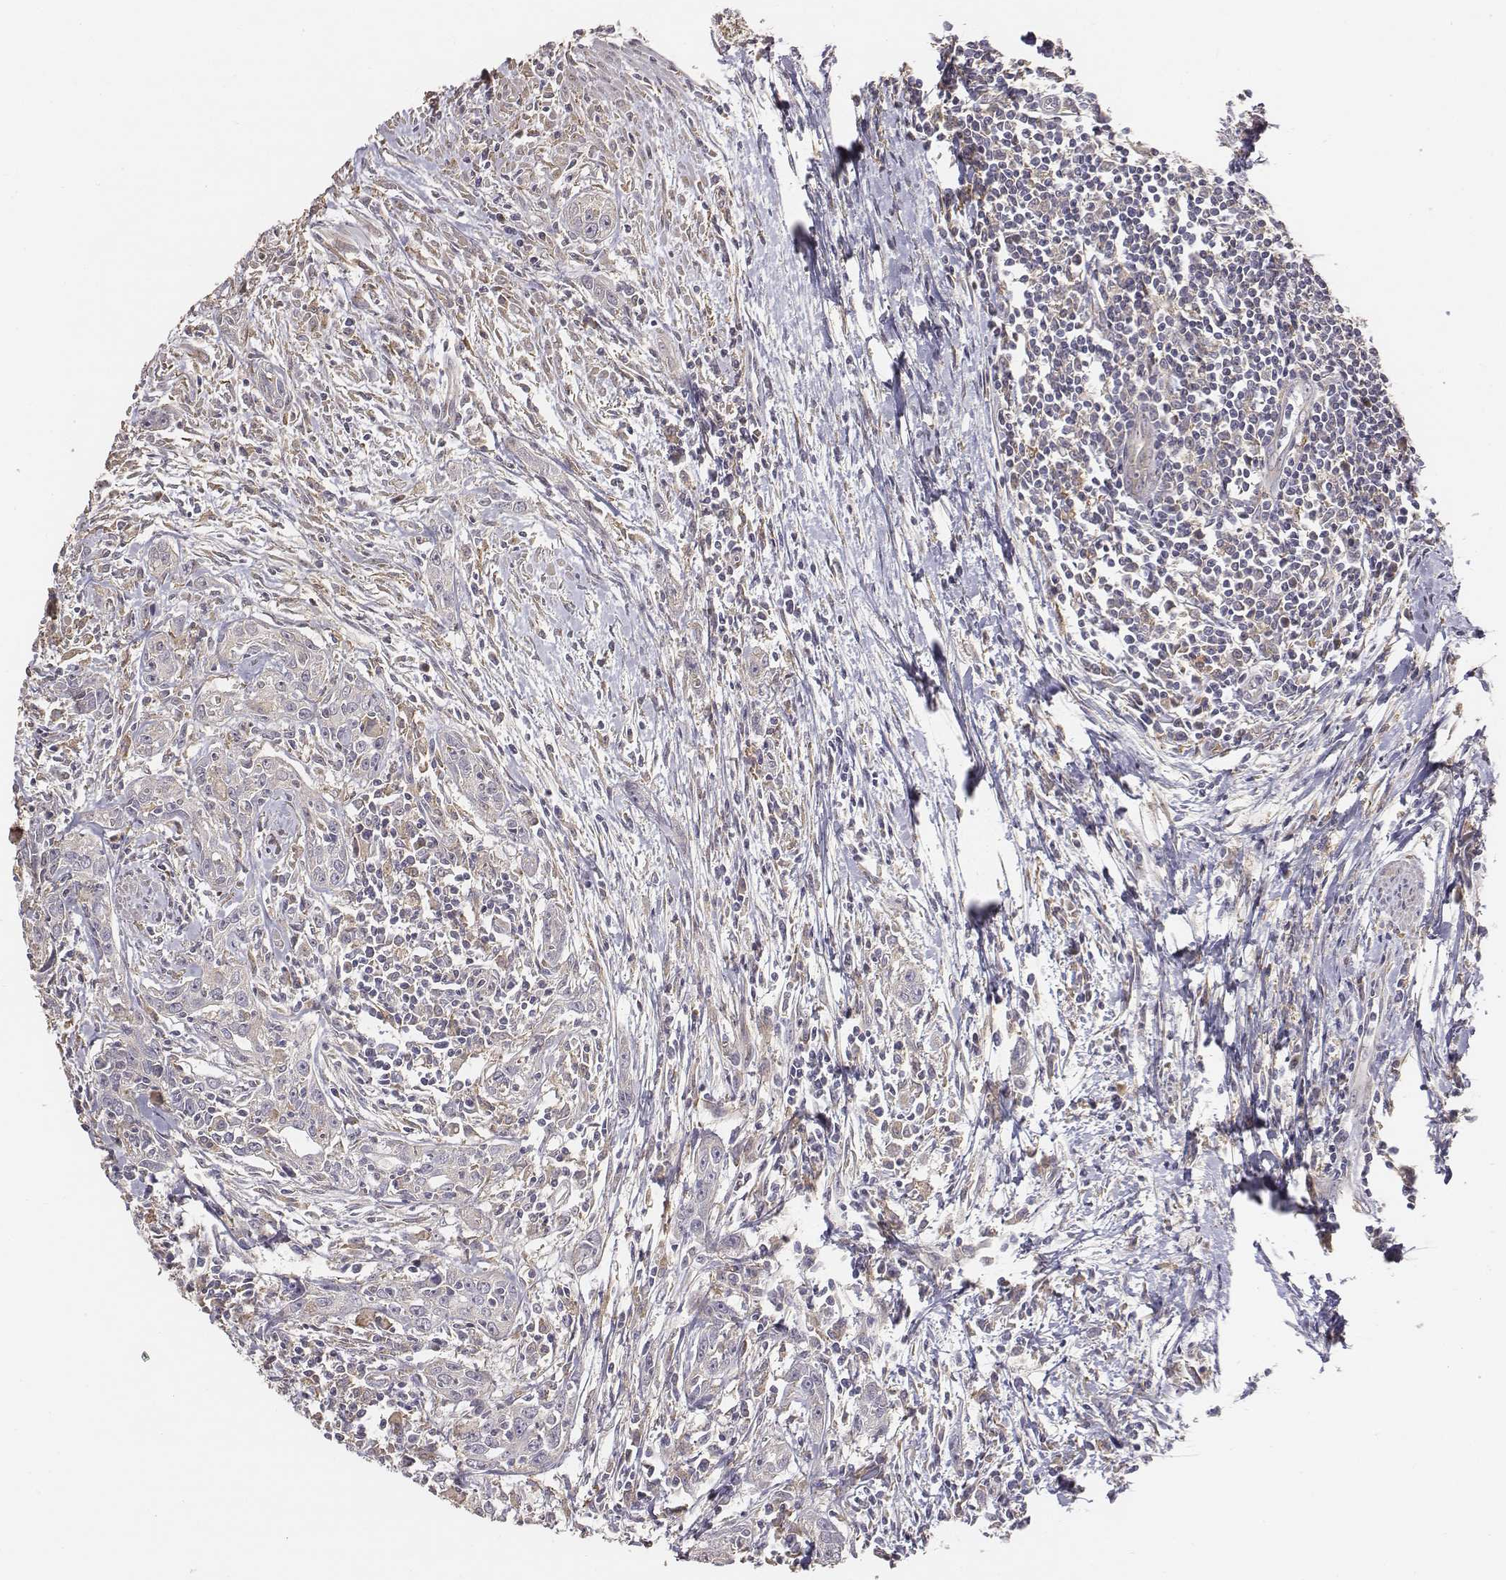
{"staining": {"intensity": "weak", "quantity": ">75%", "location": "cytoplasmic/membranous"}, "tissue": "urothelial cancer", "cell_type": "Tumor cells", "image_type": "cancer", "snomed": [{"axis": "morphology", "description": "Urothelial carcinoma, High grade"}, {"axis": "topography", "description": "Urinary bladder"}], "caption": "A high-resolution image shows immunohistochemistry staining of urothelial carcinoma (high-grade), which exhibits weak cytoplasmic/membranous positivity in about >75% of tumor cells.", "gene": "AP1B1", "patient": {"sex": "male", "age": 83}}